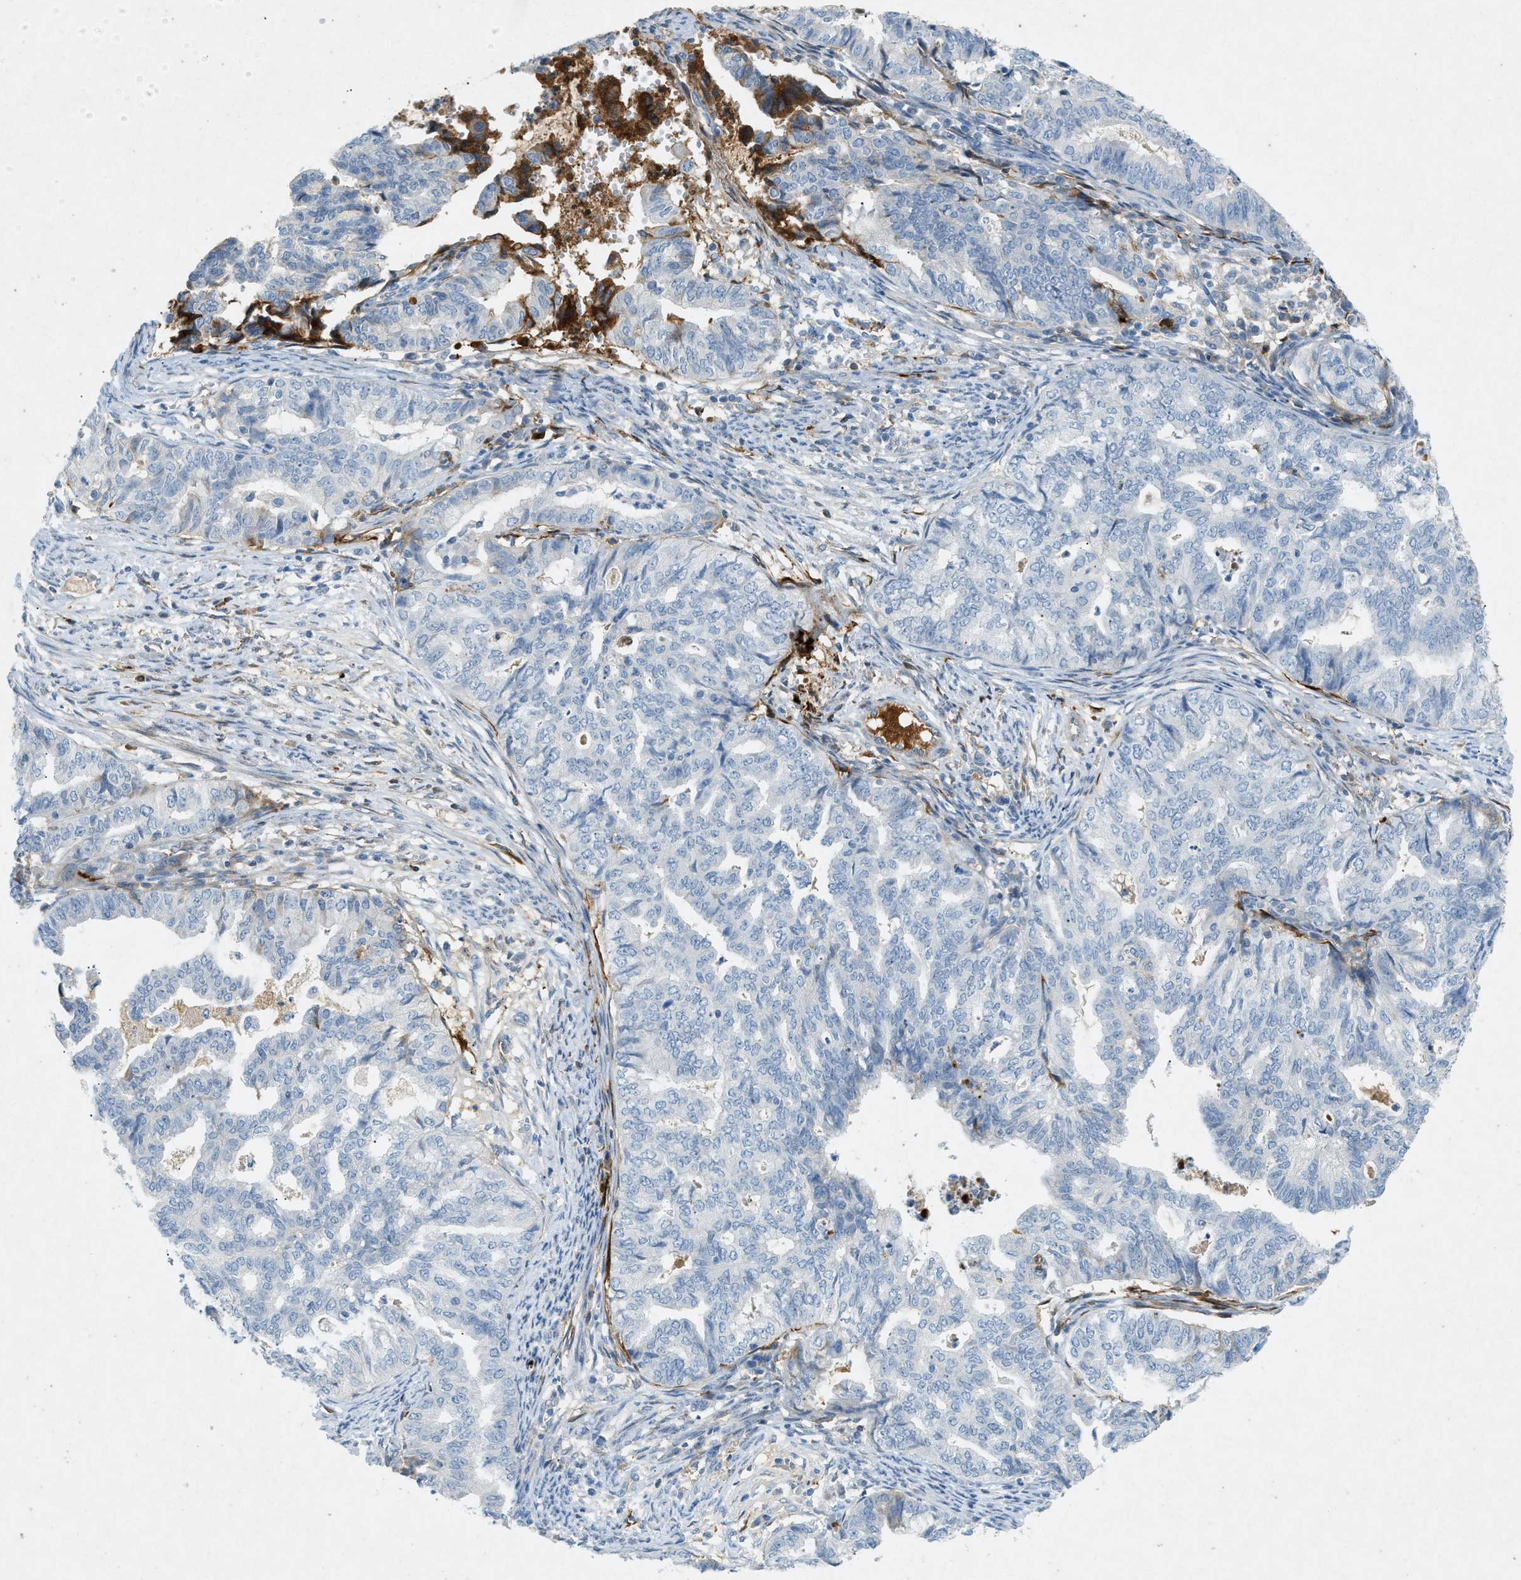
{"staining": {"intensity": "moderate", "quantity": "<25%", "location": "cytoplasmic/membranous"}, "tissue": "endometrial cancer", "cell_type": "Tumor cells", "image_type": "cancer", "snomed": [{"axis": "morphology", "description": "Adenocarcinoma, NOS"}, {"axis": "topography", "description": "Endometrium"}], "caption": "IHC (DAB (3,3'-diaminobenzidine)) staining of endometrial cancer (adenocarcinoma) displays moderate cytoplasmic/membranous protein positivity in approximately <25% of tumor cells. (Stains: DAB (3,3'-diaminobenzidine) in brown, nuclei in blue, Microscopy: brightfield microscopy at high magnification).", "gene": "F2", "patient": {"sex": "female", "age": 79}}